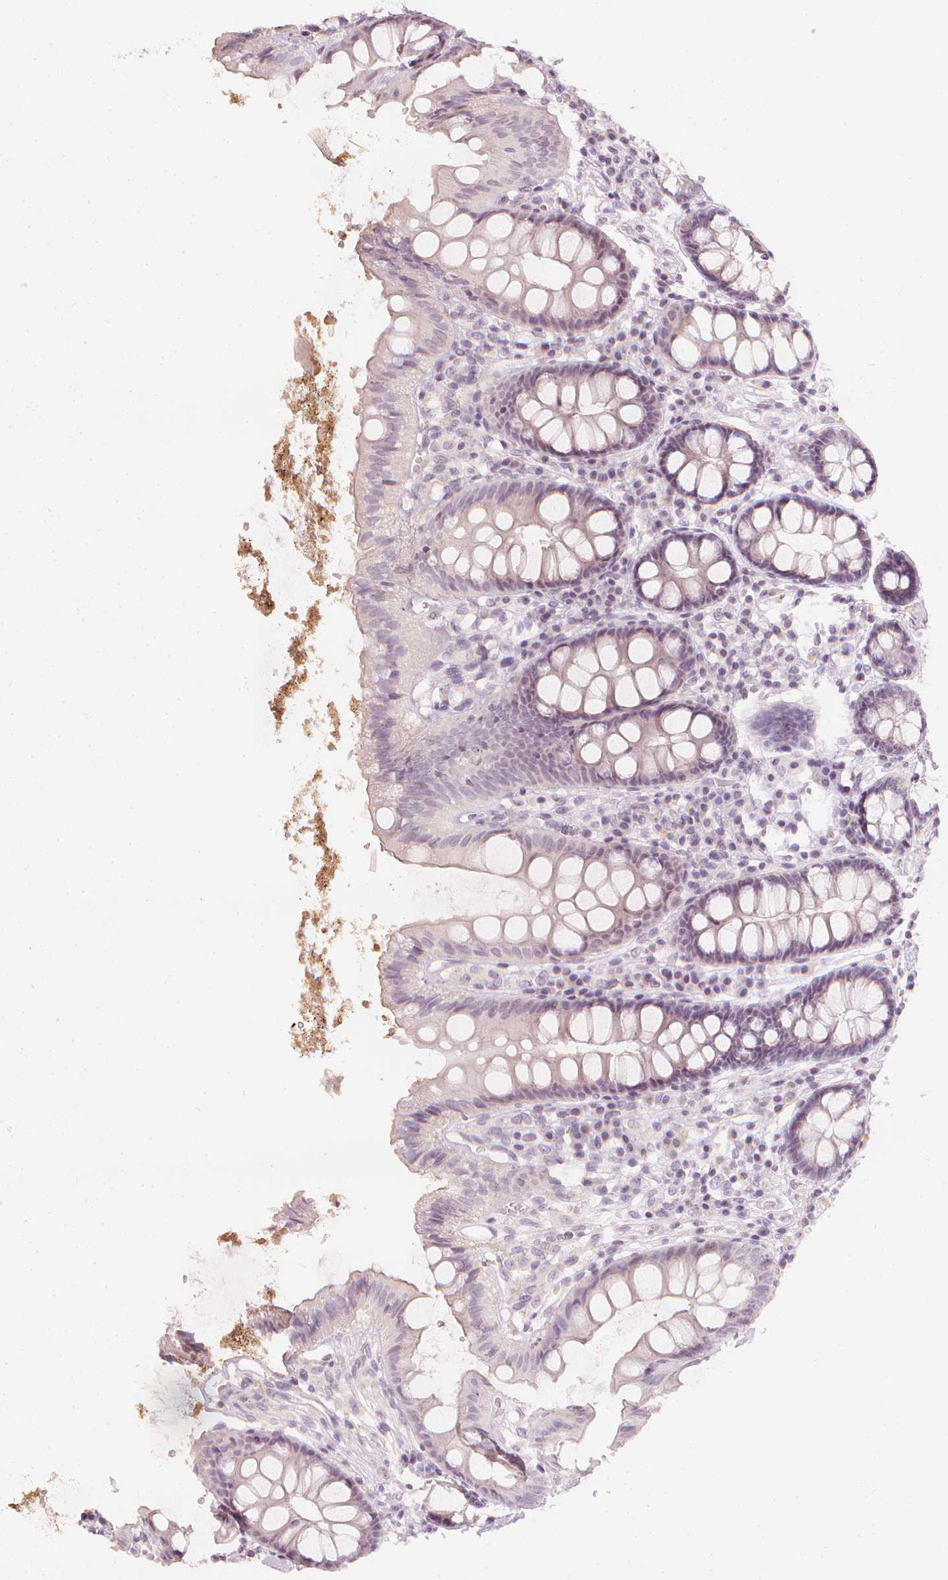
{"staining": {"intensity": "weak", "quantity": "<25%", "location": "cytoplasmic/membranous"}, "tissue": "colon", "cell_type": "Glandular cells", "image_type": "normal", "snomed": [{"axis": "morphology", "description": "Normal tissue, NOS"}, {"axis": "topography", "description": "Colon"}], "caption": "This is an immunohistochemistry (IHC) histopathology image of benign human colon. There is no expression in glandular cells.", "gene": "CALB1", "patient": {"sex": "male", "age": 84}}